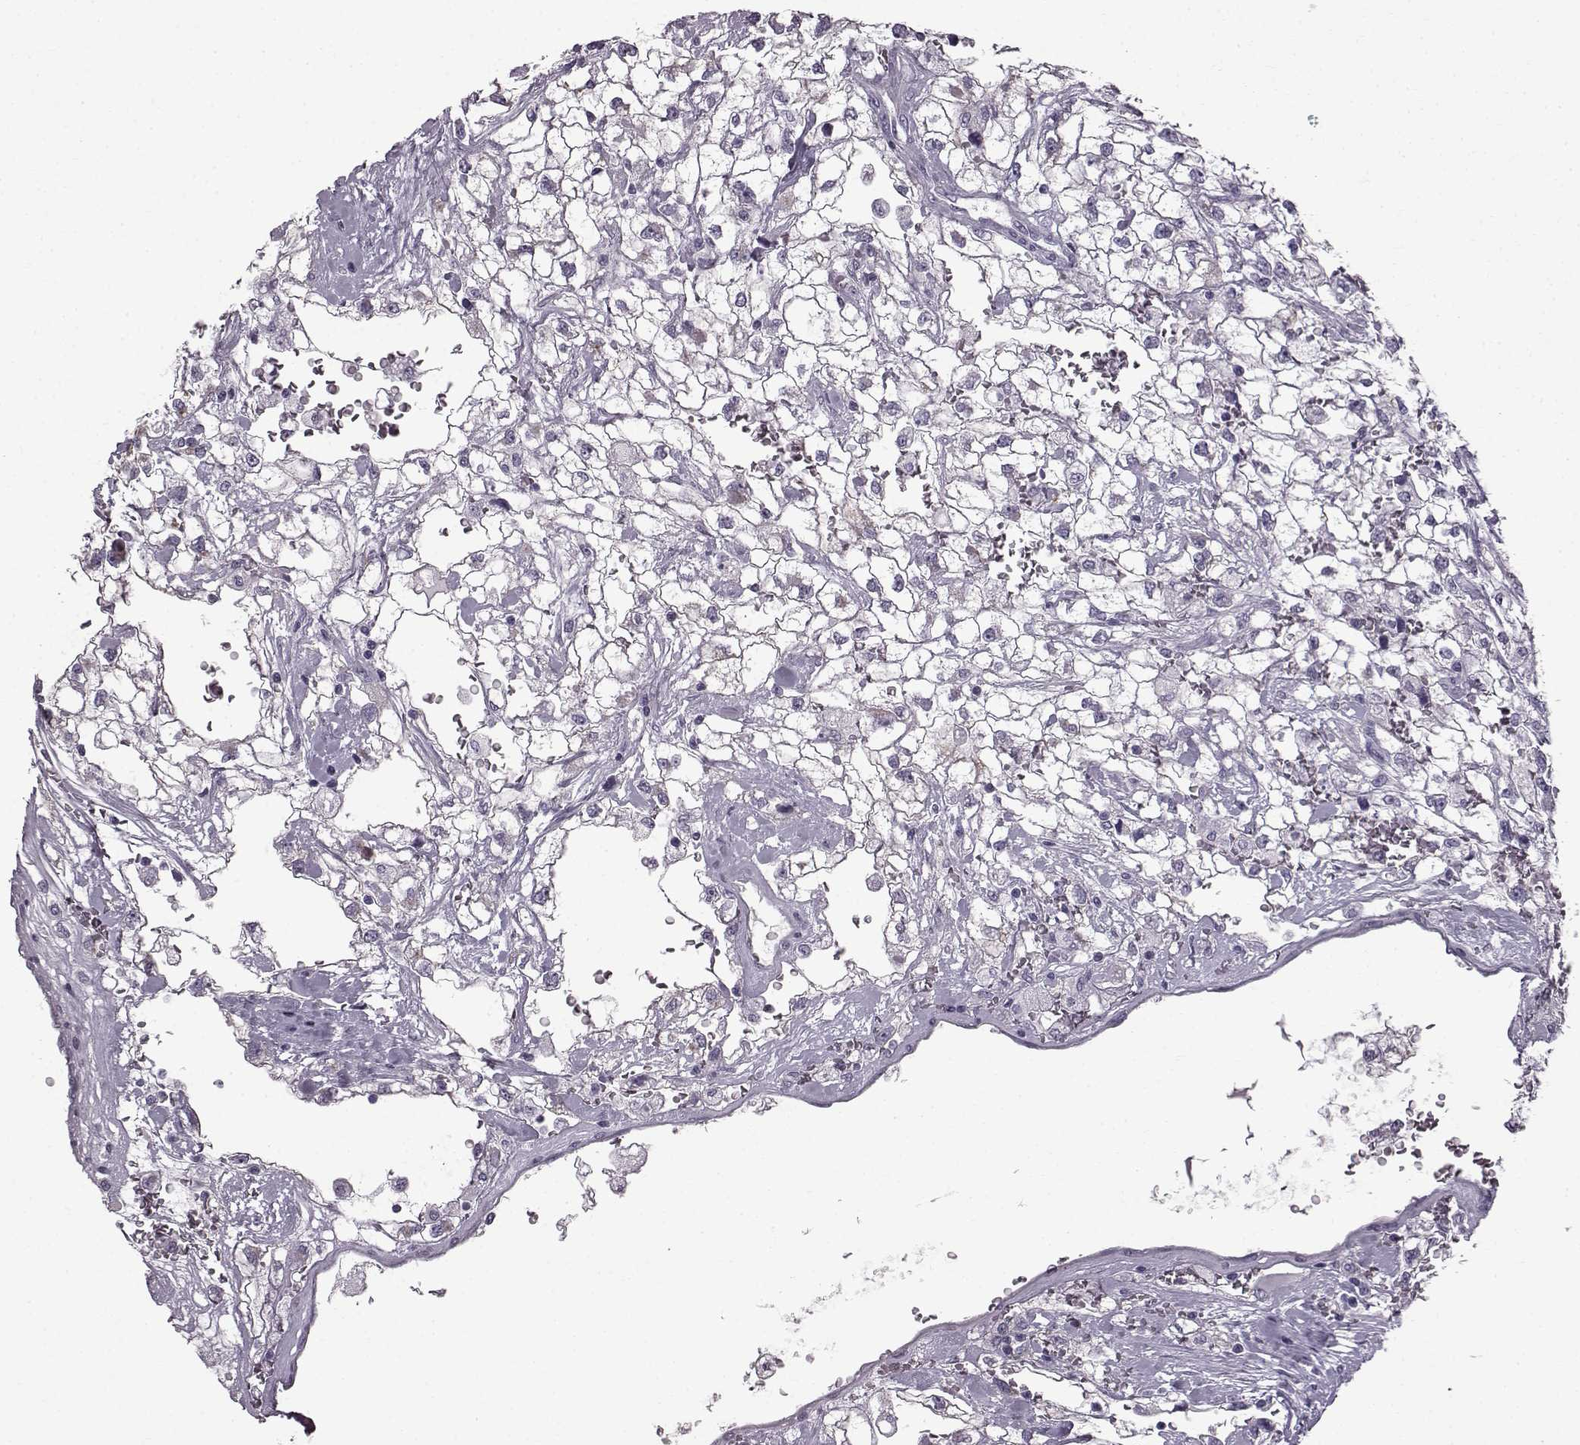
{"staining": {"intensity": "negative", "quantity": "none", "location": "none"}, "tissue": "renal cancer", "cell_type": "Tumor cells", "image_type": "cancer", "snomed": [{"axis": "morphology", "description": "Adenocarcinoma, NOS"}, {"axis": "topography", "description": "Kidney"}], "caption": "Immunohistochemical staining of human adenocarcinoma (renal) exhibits no significant expression in tumor cells.", "gene": "SLC28A2", "patient": {"sex": "male", "age": 59}}